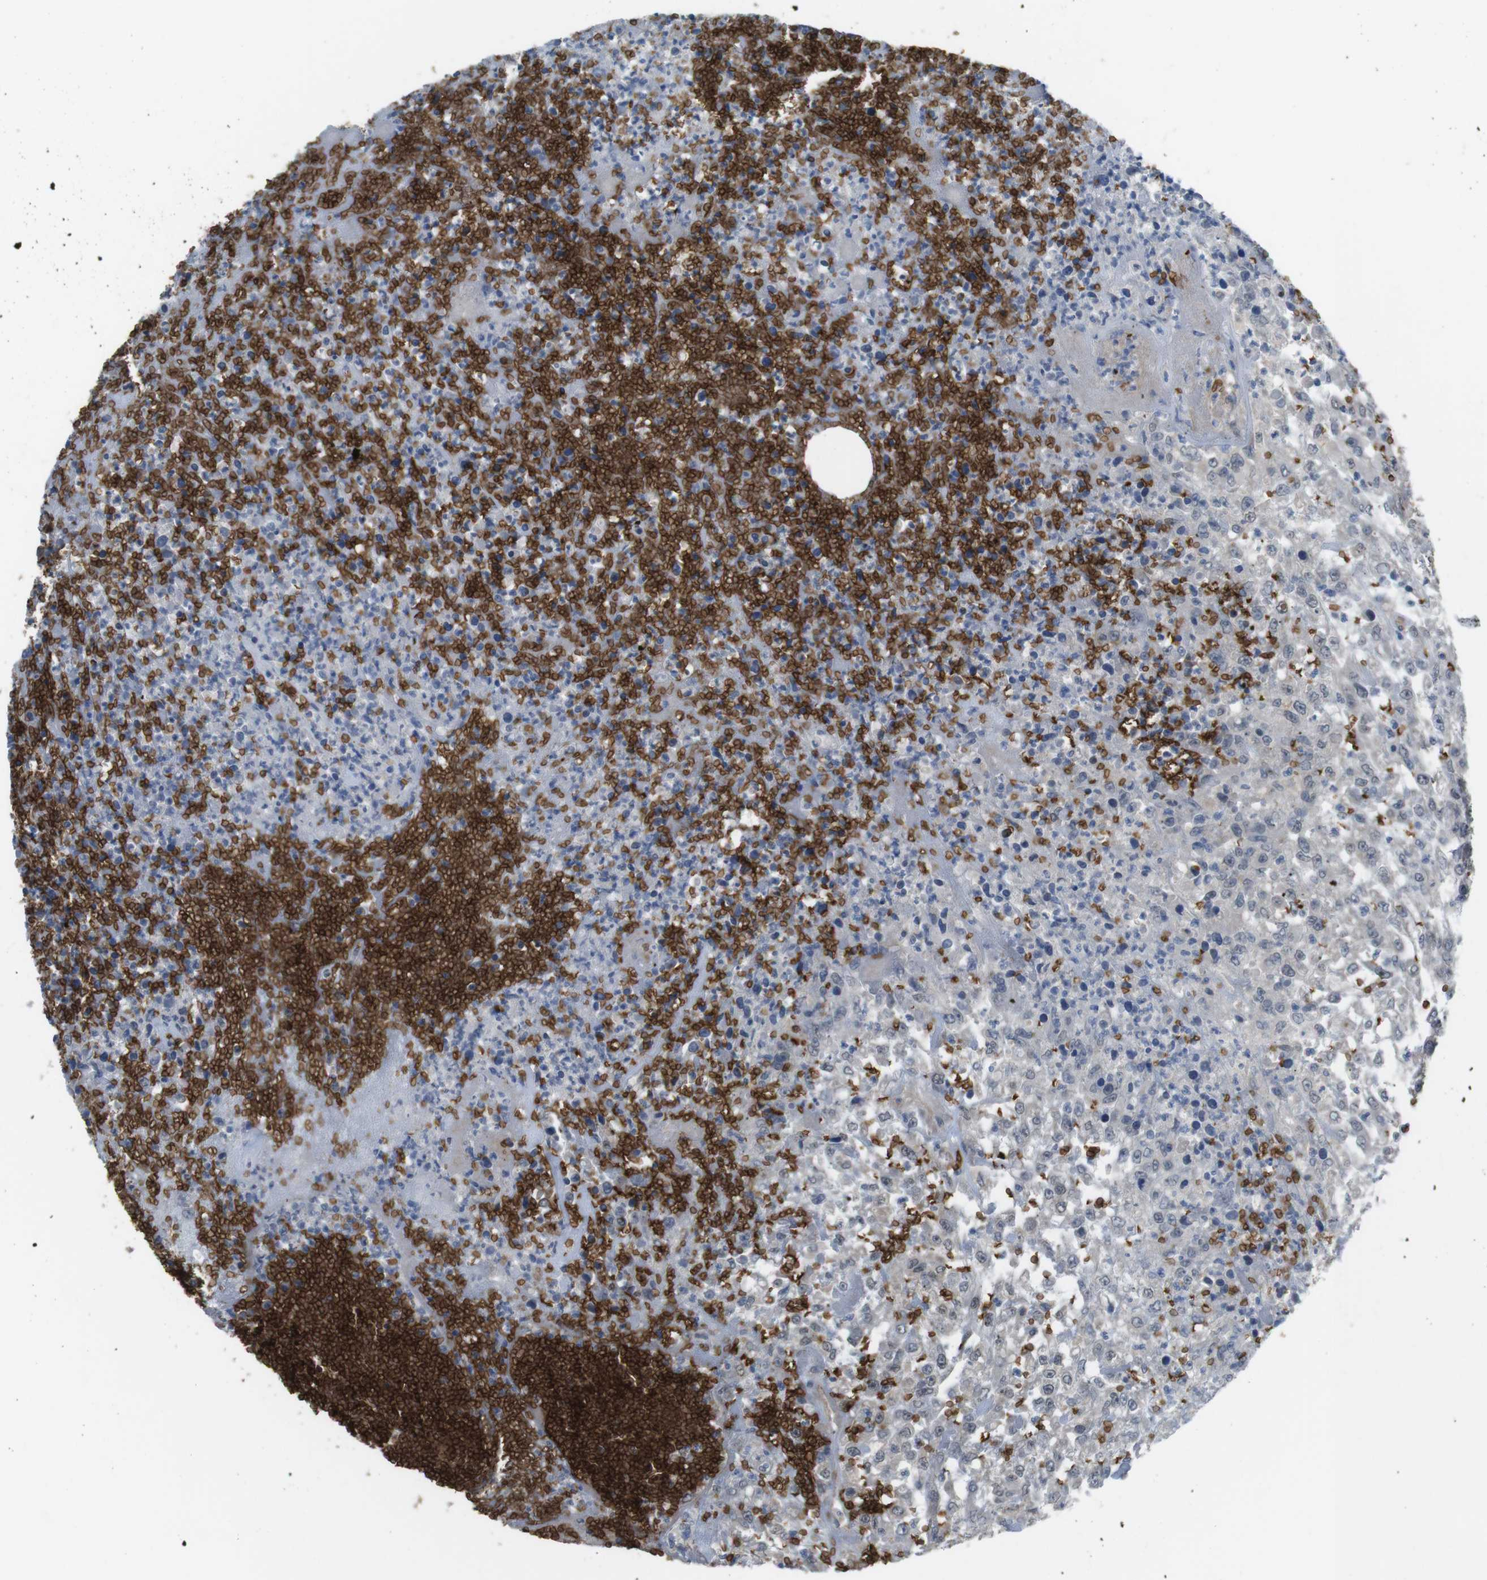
{"staining": {"intensity": "negative", "quantity": "none", "location": "none"}, "tissue": "urothelial cancer", "cell_type": "Tumor cells", "image_type": "cancer", "snomed": [{"axis": "morphology", "description": "Urothelial carcinoma, High grade"}, {"axis": "topography", "description": "Urinary bladder"}], "caption": "Tumor cells show no significant protein expression in urothelial cancer.", "gene": "GYPA", "patient": {"sex": "male", "age": 46}}